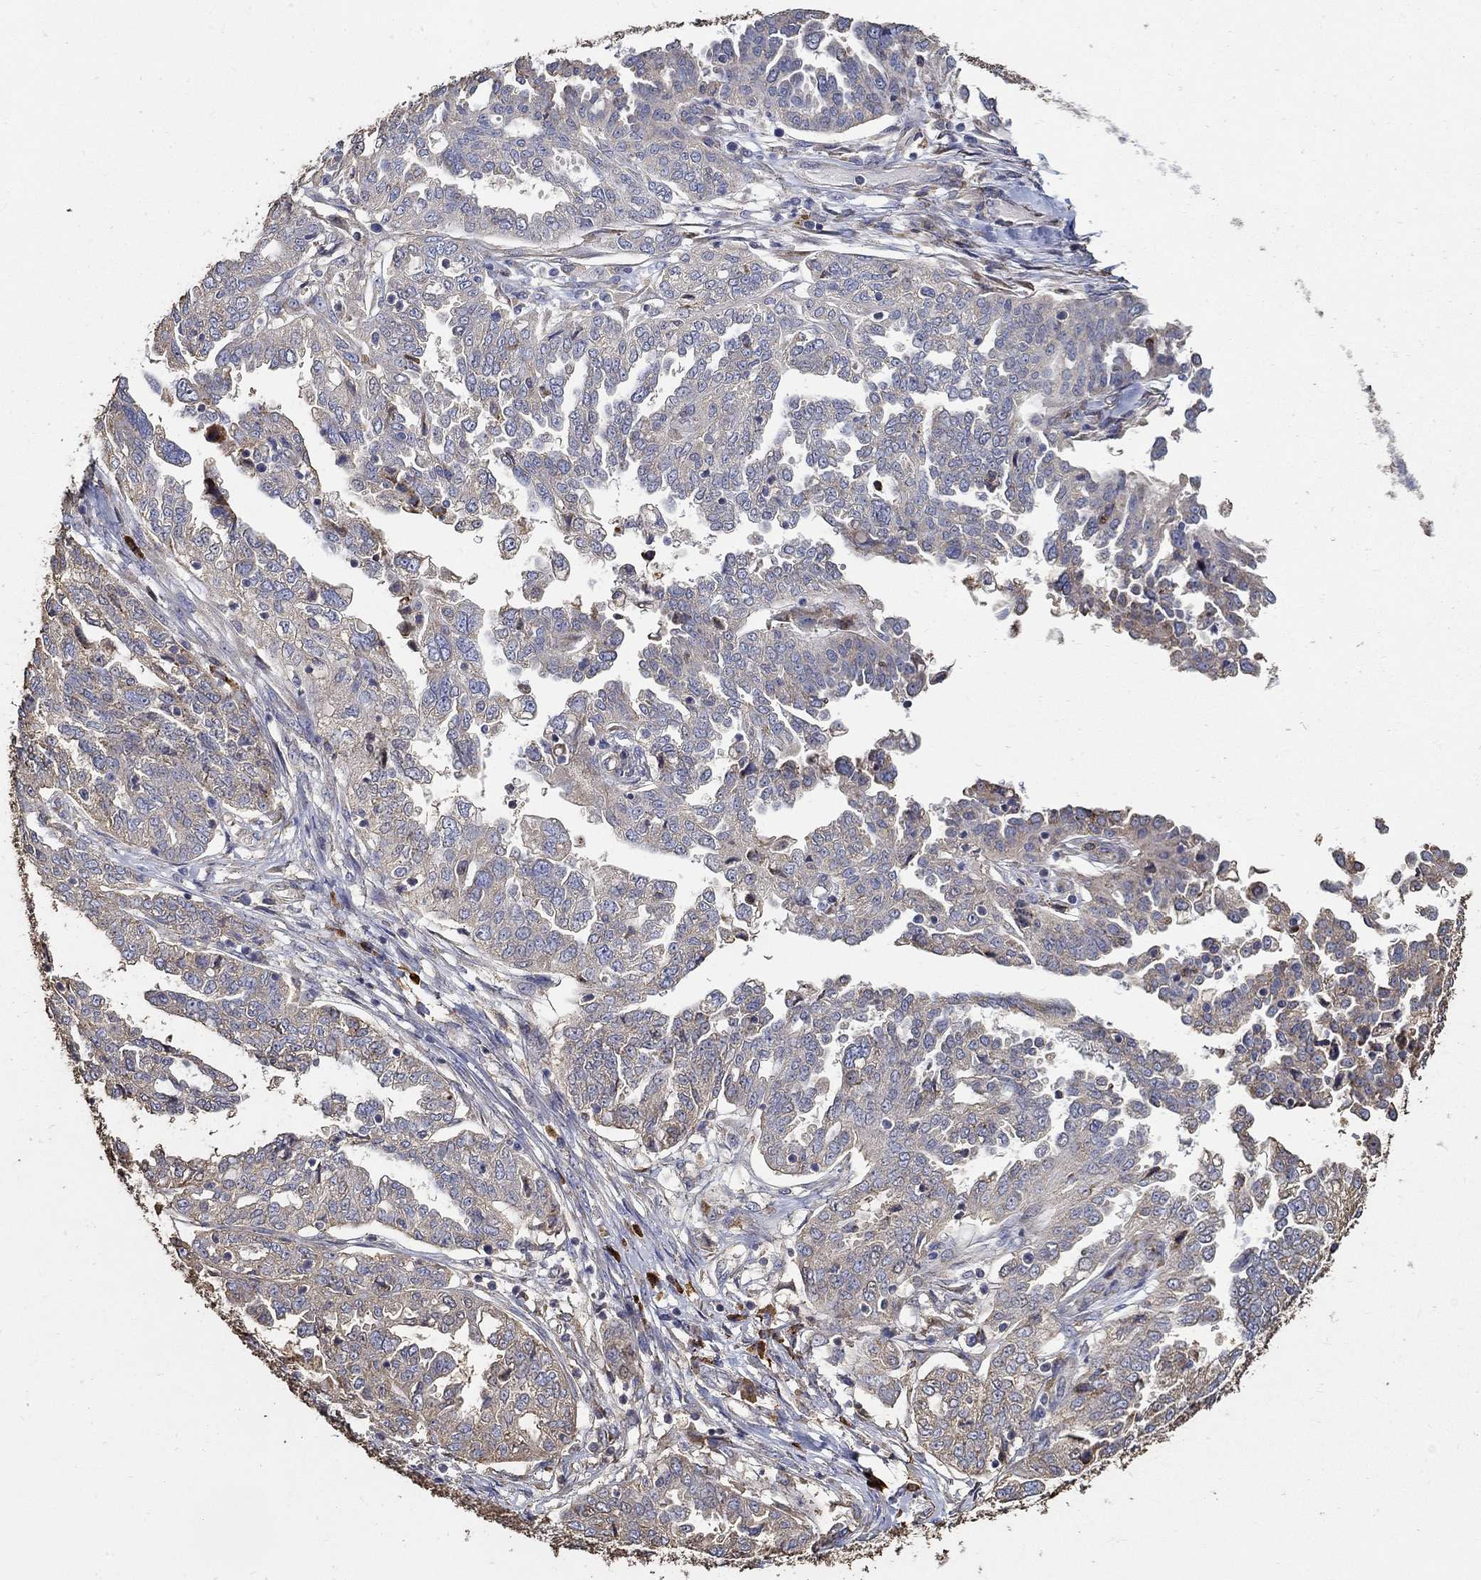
{"staining": {"intensity": "weak", "quantity": "<25%", "location": "cytoplasmic/membranous"}, "tissue": "ovarian cancer", "cell_type": "Tumor cells", "image_type": "cancer", "snomed": [{"axis": "morphology", "description": "Cystadenocarcinoma, serous, NOS"}, {"axis": "topography", "description": "Ovary"}], "caption": "IHC of serous cystadenocarcinoma (ovarian) displays no expression in tumor cells.", "gene": "EMILIN3", "patient": {"sex": "female", "age": 67}}